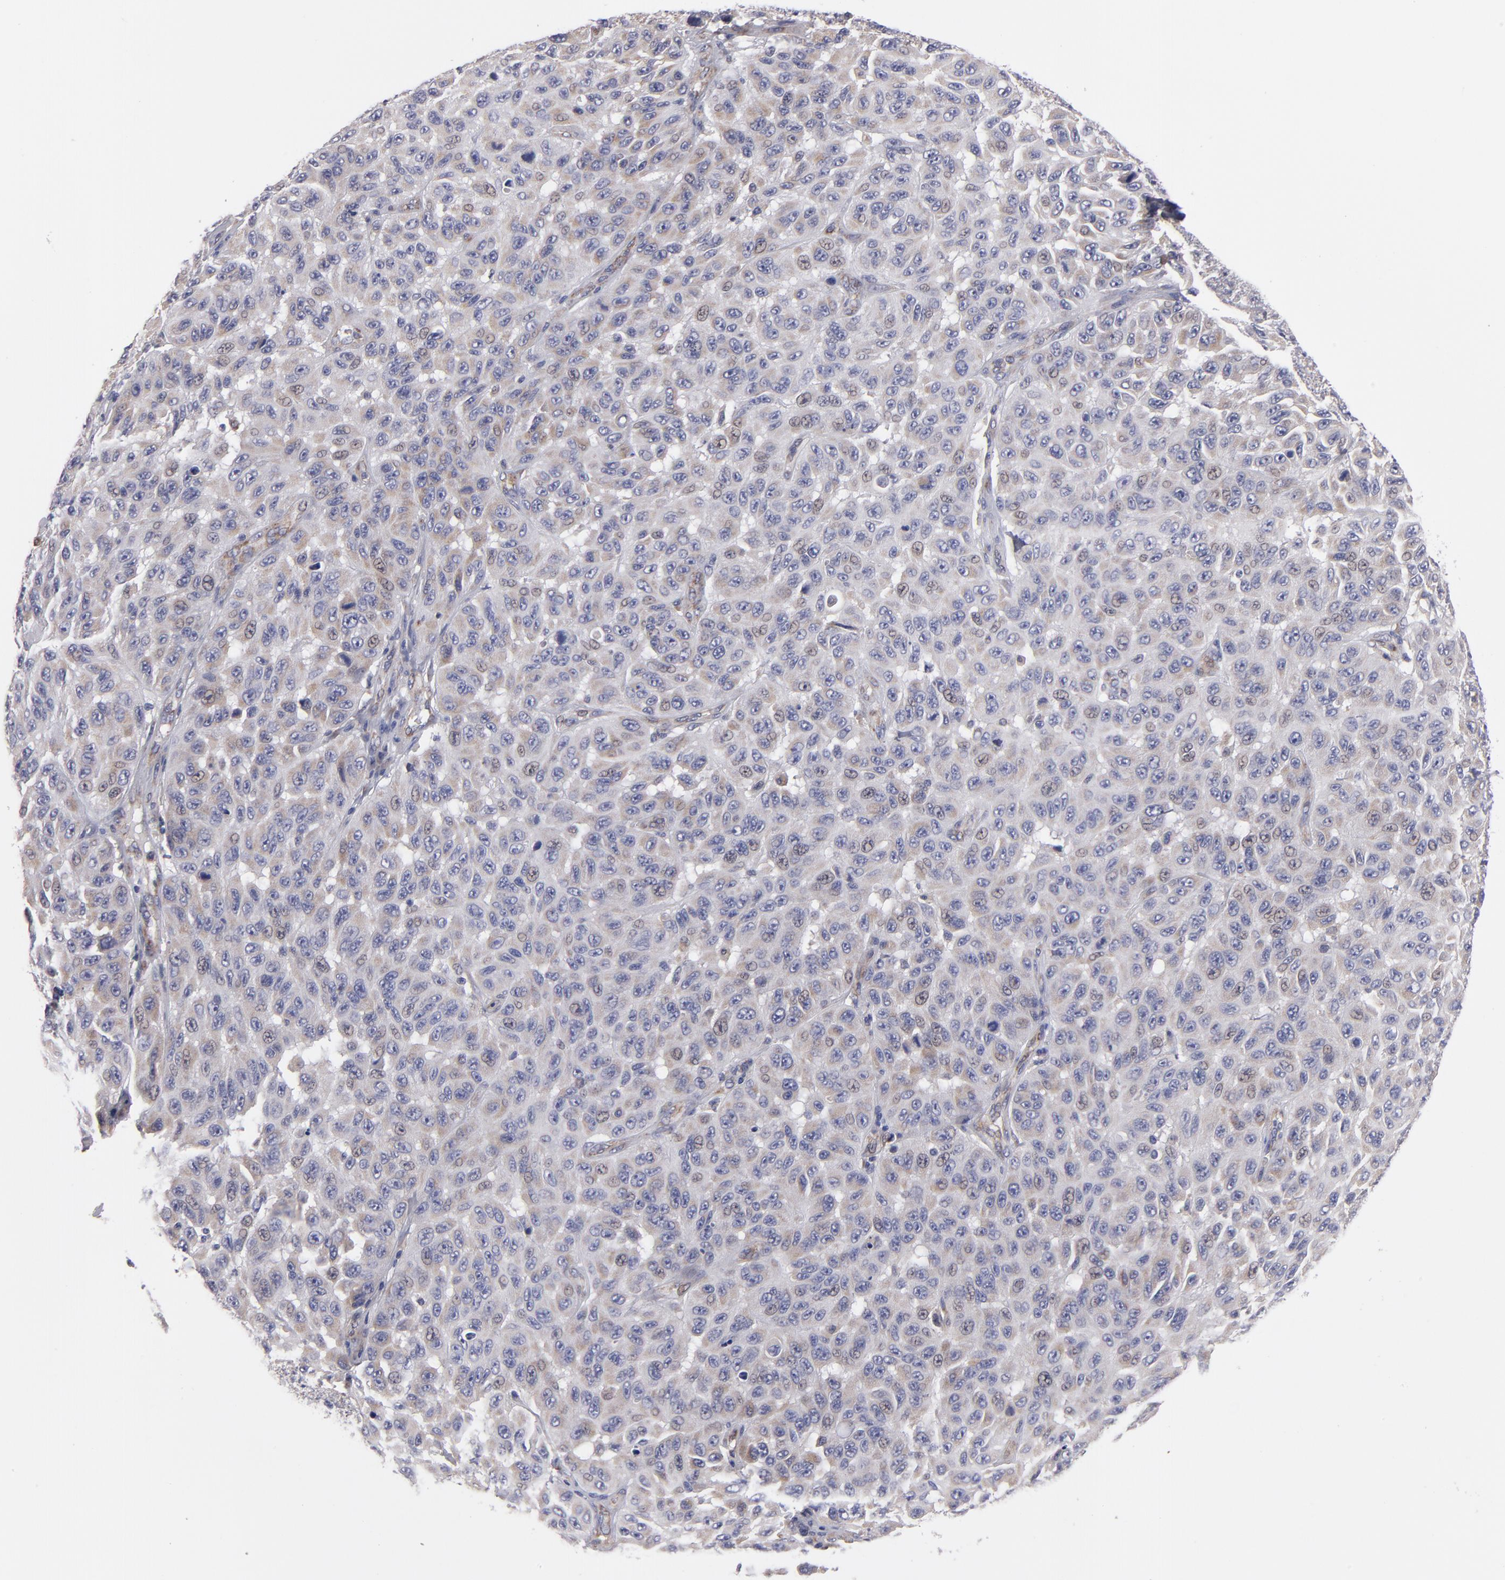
{"staining": {"intensity": "weak", "quantity": ">75%", "location": "cytoplasmic/membranous"}, "tissue": "melanoma", "cell_type": "Tumor cells", "image_type": "cancer", "snomed": [{"axis": "morphology", "description": "Malignant melanoma, NOS"}, {"axis": "topography", "description": "Skin"}], "caption": "This is an image of immunohistochemistry (IHC) staining of melanoma, which shows weak staining in the cytoplasmic/membranous of tumor cells.", "gene": "HCCS", "patient": {"sex": "male", "age": 30}}